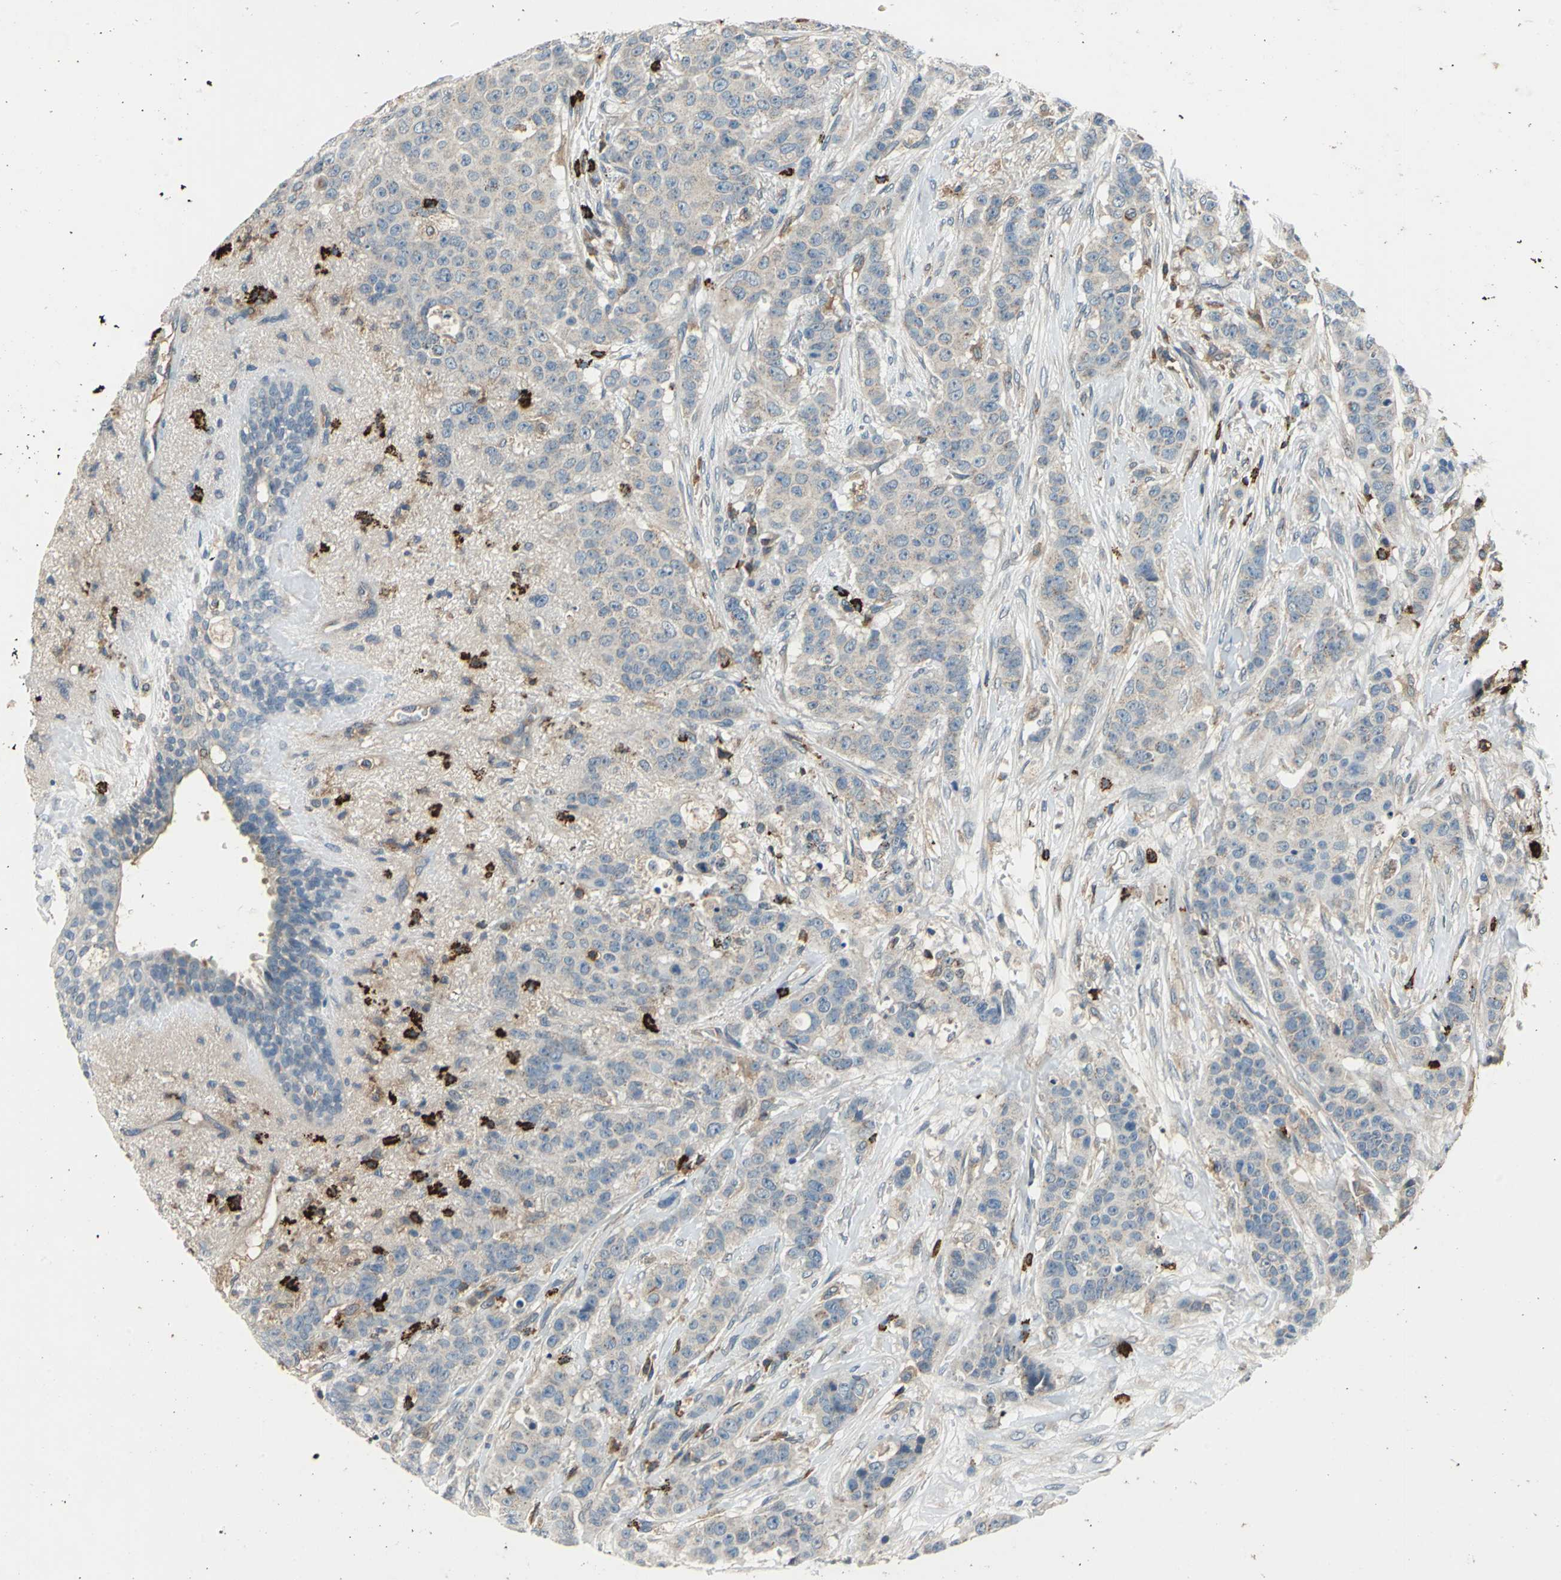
{"staining": {"intensity": "weak", "quantity": ">75%", "location": "cytoplasmic/membranous"}, "tissue": "breast cancer", "cell_type": "Tumor cells", "image_type": "cancer", "snomed": [{"axis": "morphology", "description": "Duct carcinoma"}, {"axis": "topography", "description": "Breast"}], "caption": "Immunohistochemical staining of infiltrating ductal carcinoma (breast) exhibits low levels of weak cytoplasmic/membranous expression in approximately >75% of tumor cells.", "gene": "SLC19A2", "patient": {"sex": "female", "age": 40}}